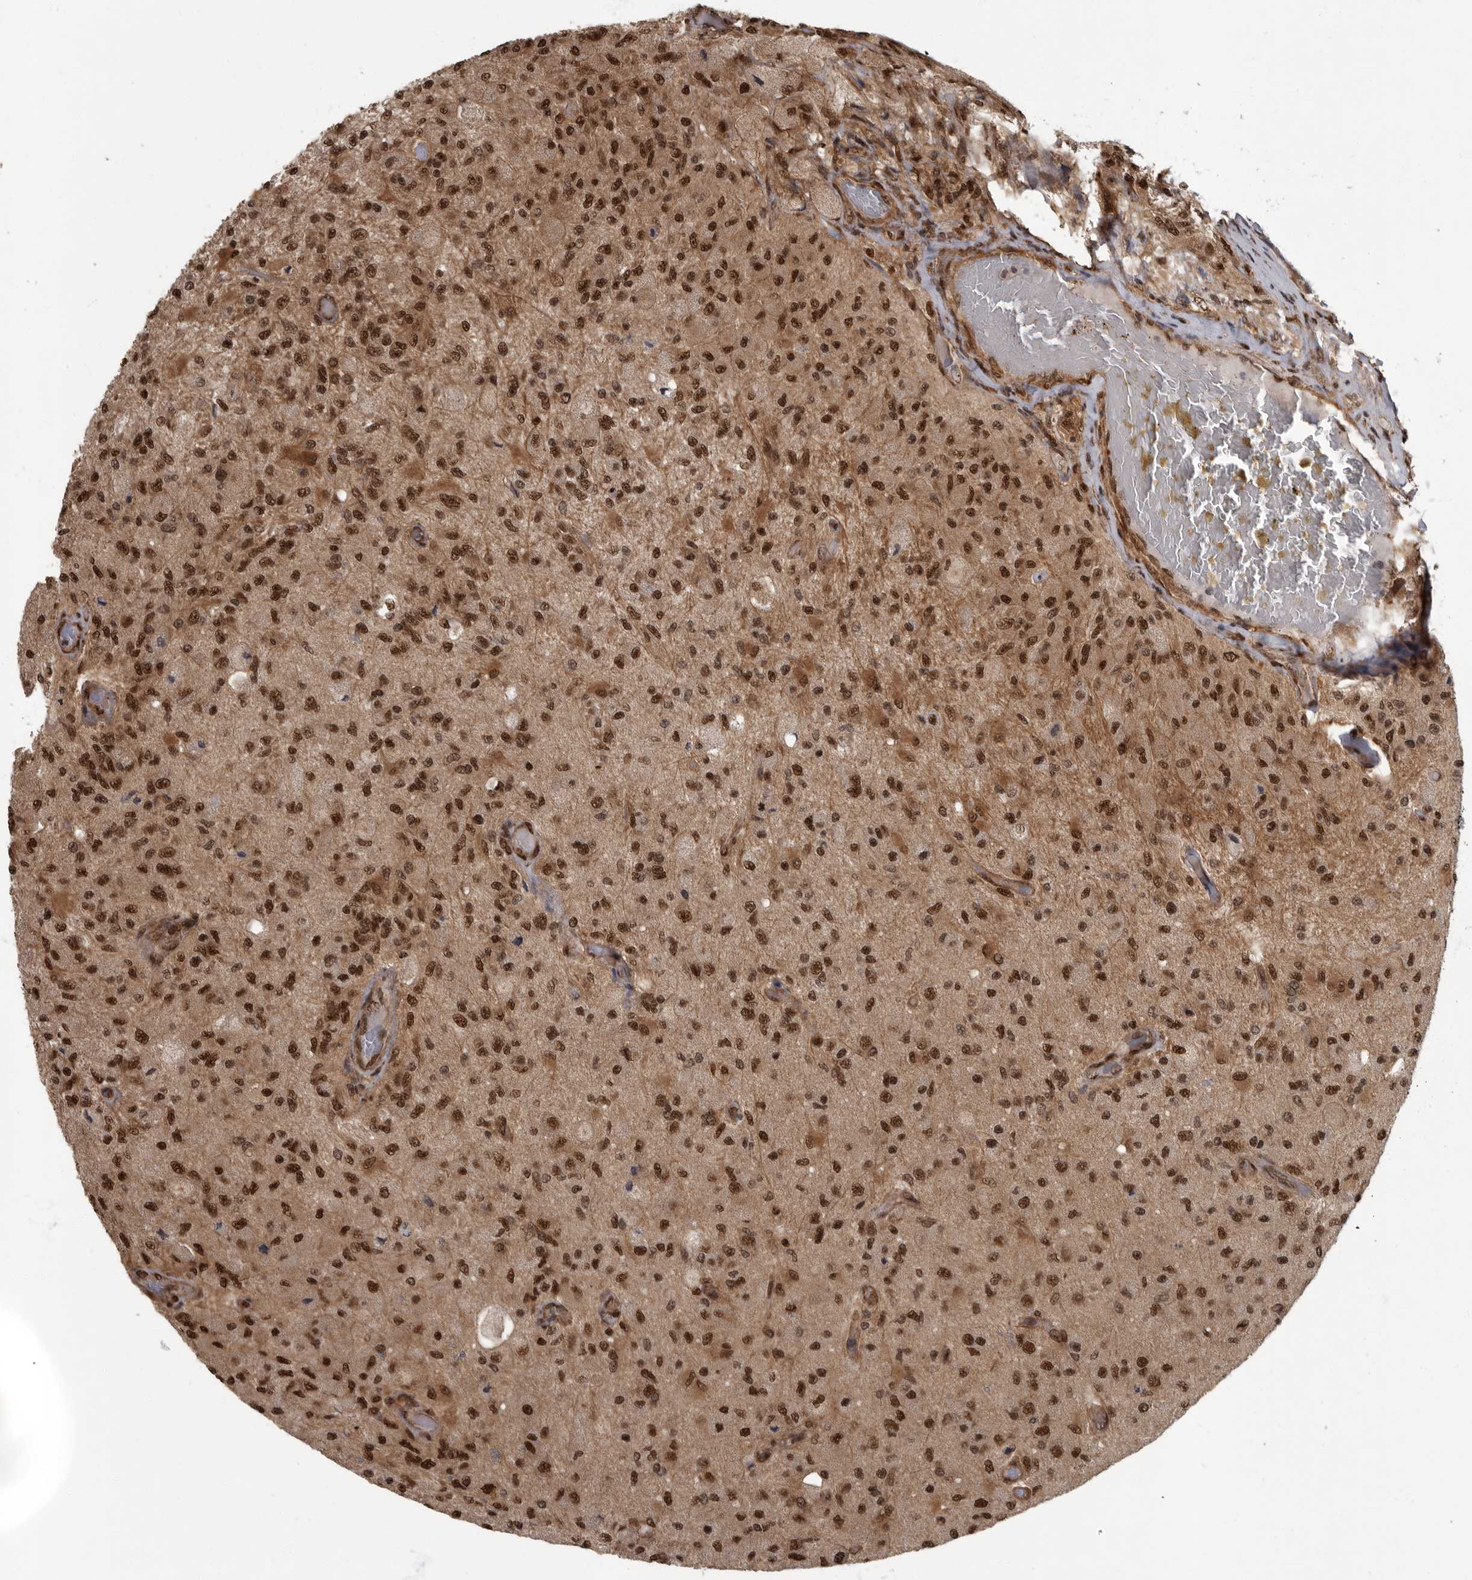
{"staining": {"intensity": "strong", "quantity": ">75%", "location": "nuclear"}, "tissue": "glioma", "cell_type": "Tumor cells", "image_type": "cancer", "snomed": [{"axis": "morphology", "description": "Normal tissue, NOS"}, {"axis": "morphology", "description": "Glioma, malignant, High grade"}, {"axis": "topography", "description": "Cerebral cortex"}], "caption": "Human glioma stained with a protein marker shows strong staining in tumor cells.", "gene": "VPS50", "patient": {"sex": "male", "age": 77}}